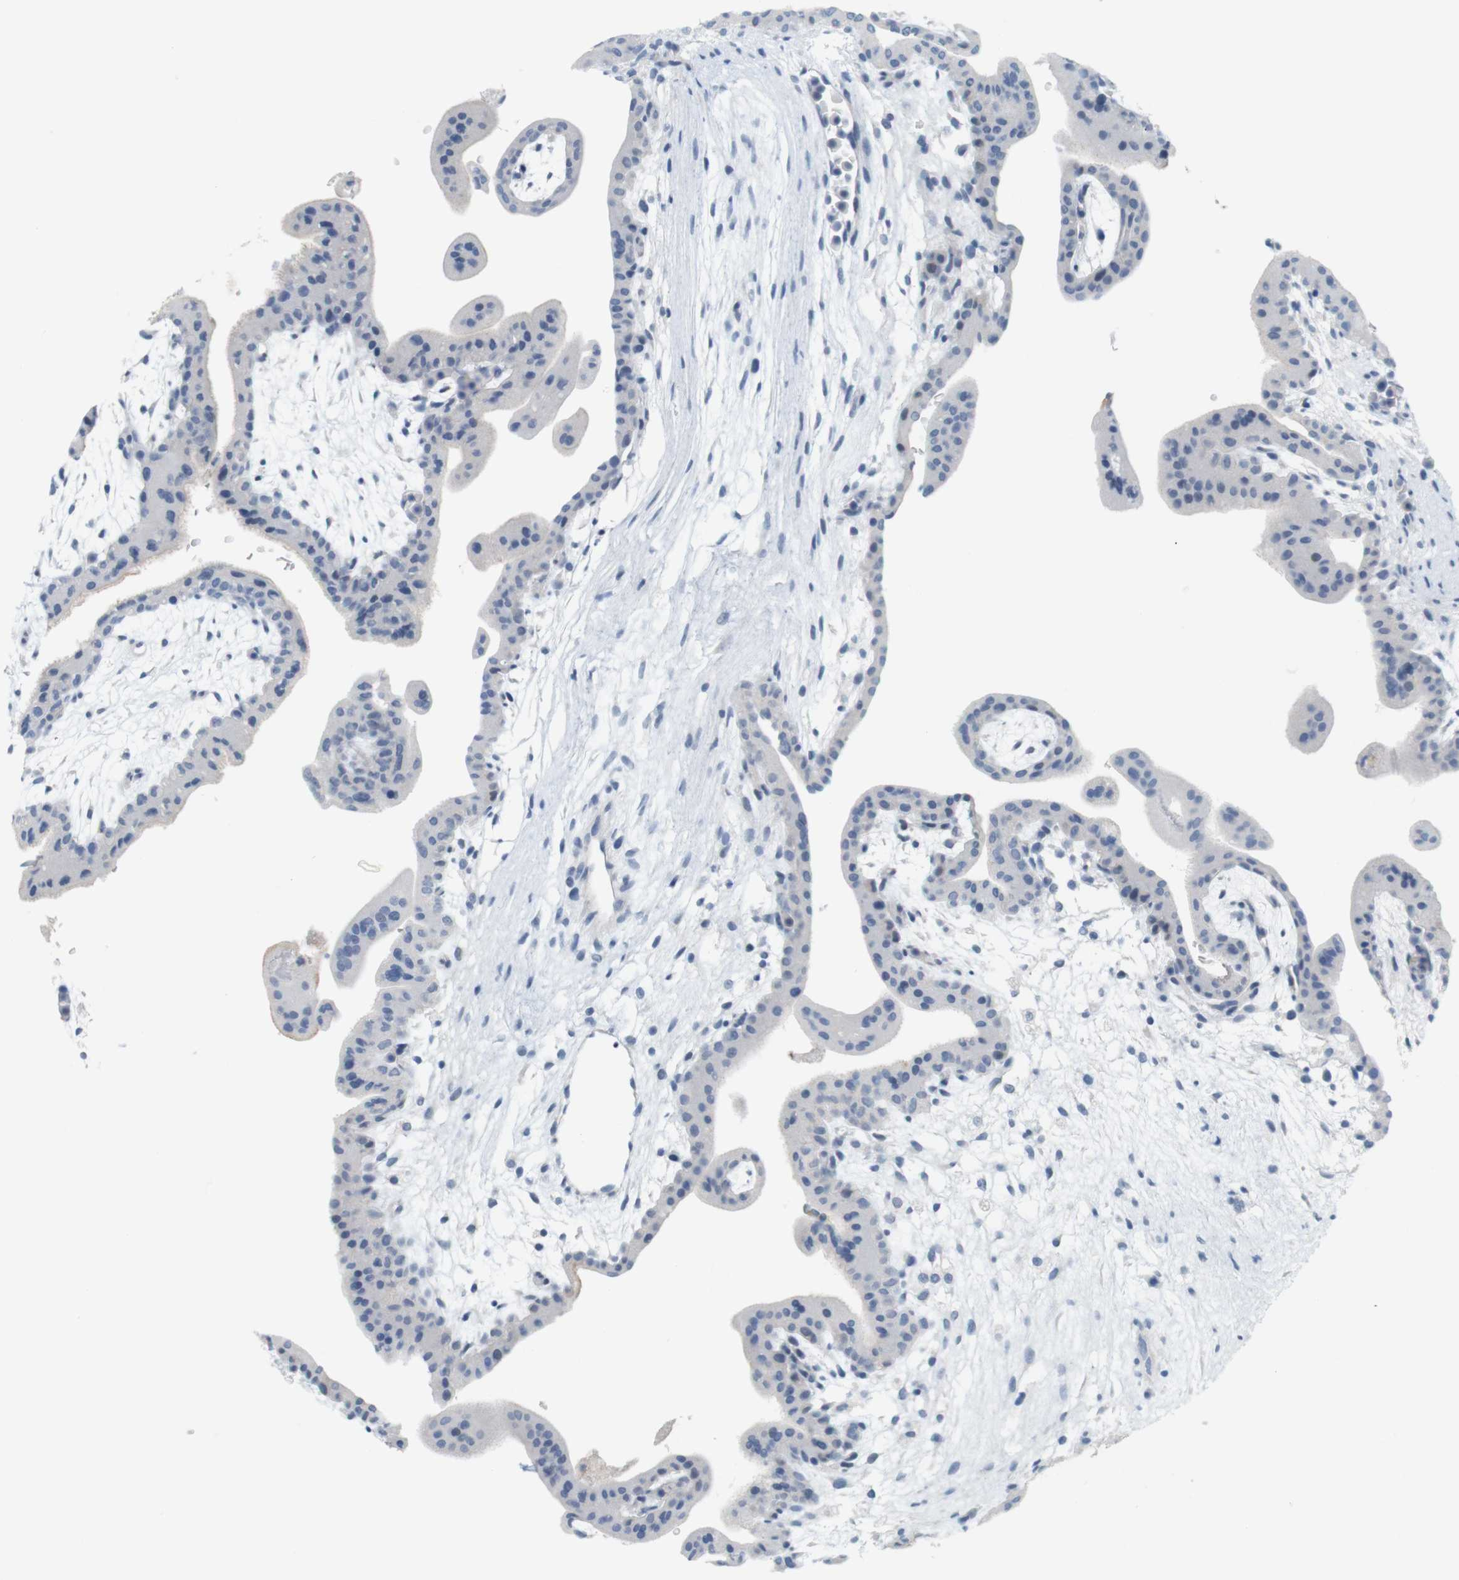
{"staining": {"intensity": "negative", "quantity": "none", "location": "none"}, "tissue": "placenta", "cell_type": "Trophoblastic cells", "image_type": "normal", "snomed": [{"axis": "morphology", "description": "Normal tissue, NOS"}, {"axis": "topography", "description": "Placenta"}], "caption": "An image of placenta stained for a protein shows no brown staining in trophoblastic cells.", "gene": "HRH2", "patient": {"sex": "female", "age": 35}}